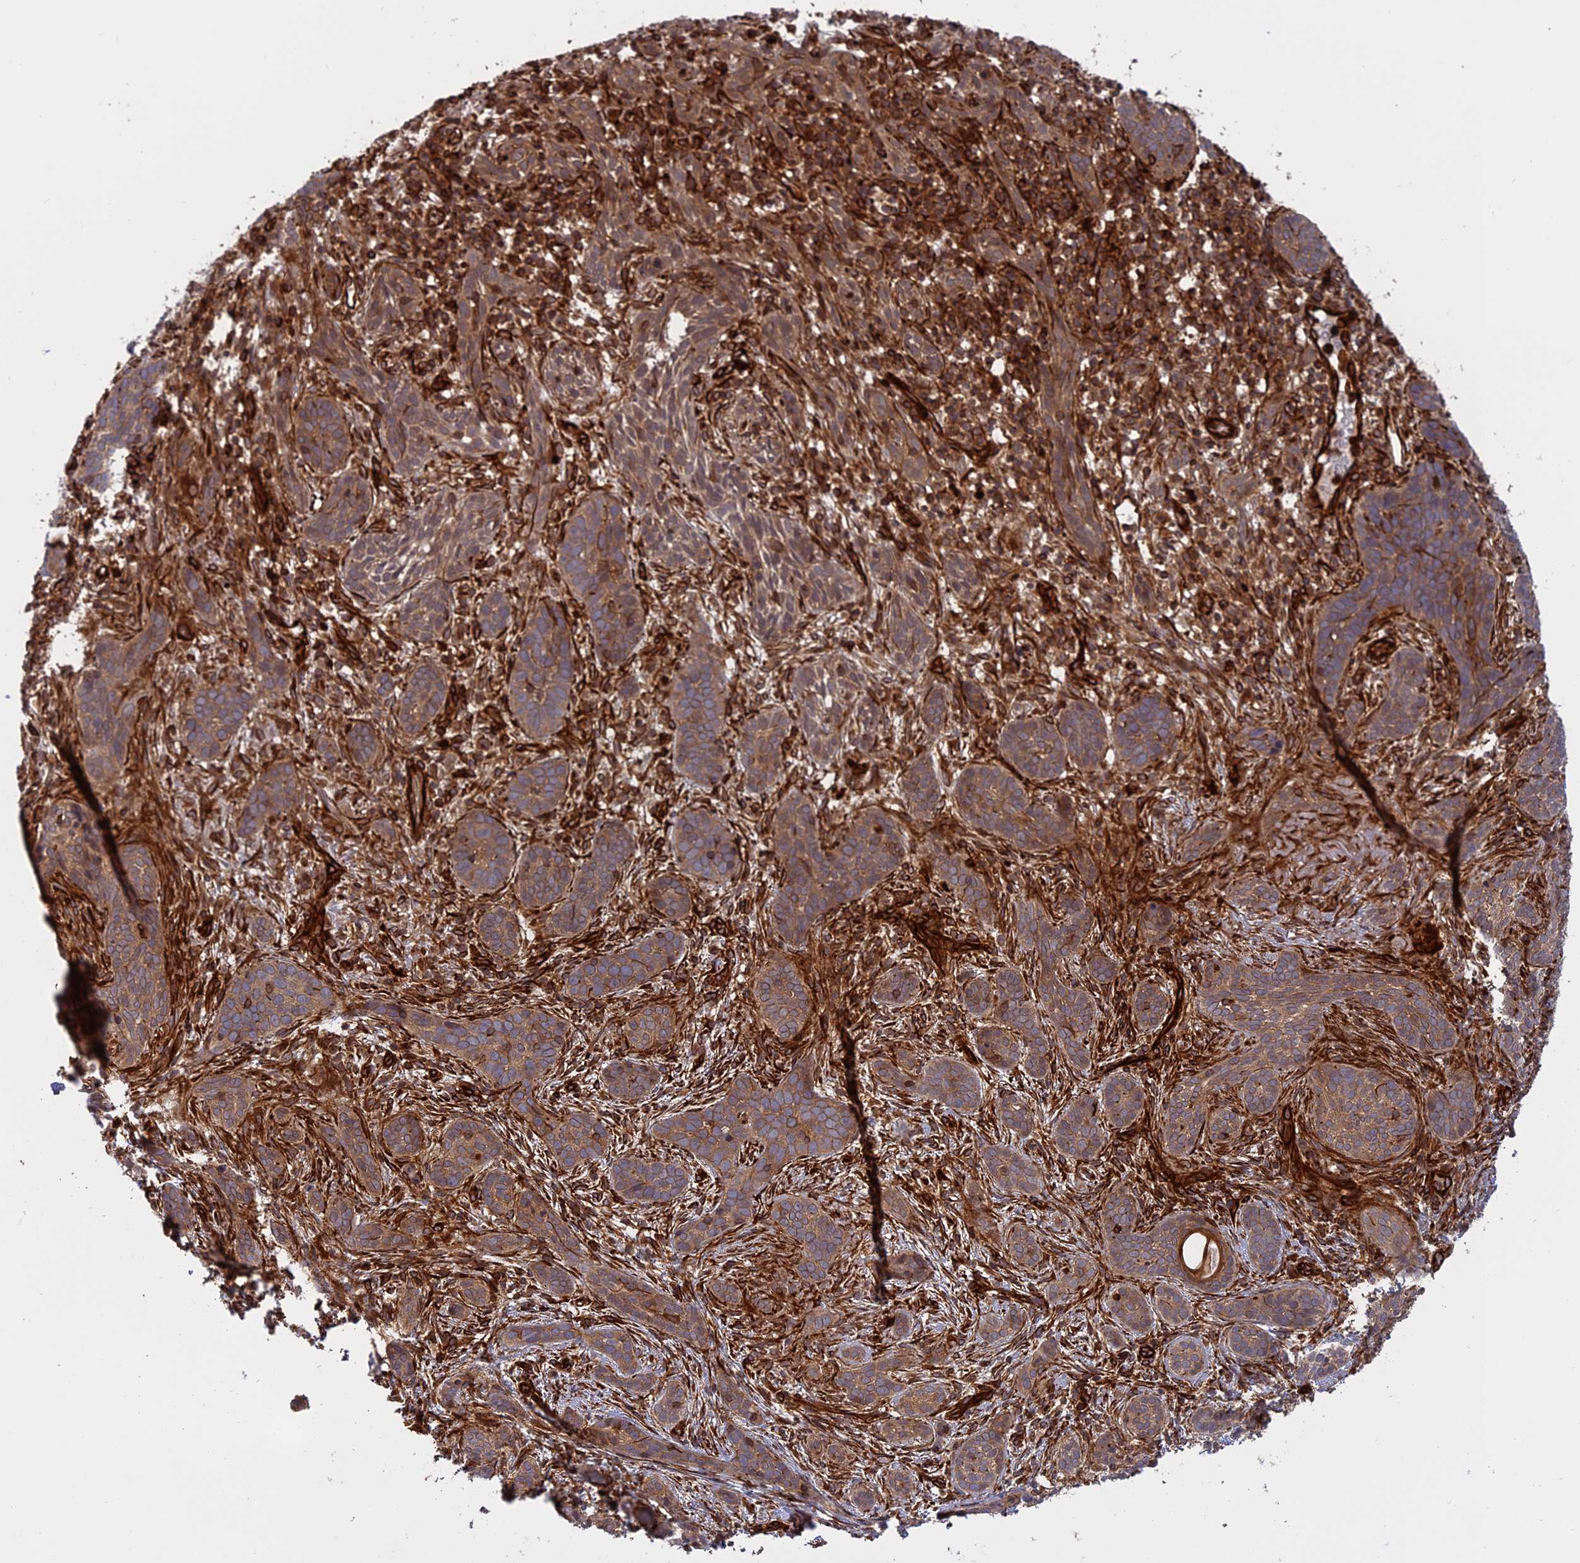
{"staining": {"intensity": "moderate", "quantity": ">75%", "location": "cytoplasmic/membranous"}, "tissue": "skin cancer", "cell_type": "Tumor cells", "image_type": "cancer", "snomed": [{"axis": "morphology", "description": "Basal cell carcinoma"}, {"axis": "topography", "description": "Skin"}], "caption": "A photomicrograph of skin cancer stained for a protein displays moderate cytoplasmic/membranous brown staining in tumor cells.", "gene": "PHLDB3", "patient": {"sex": "male", "age": 71}}